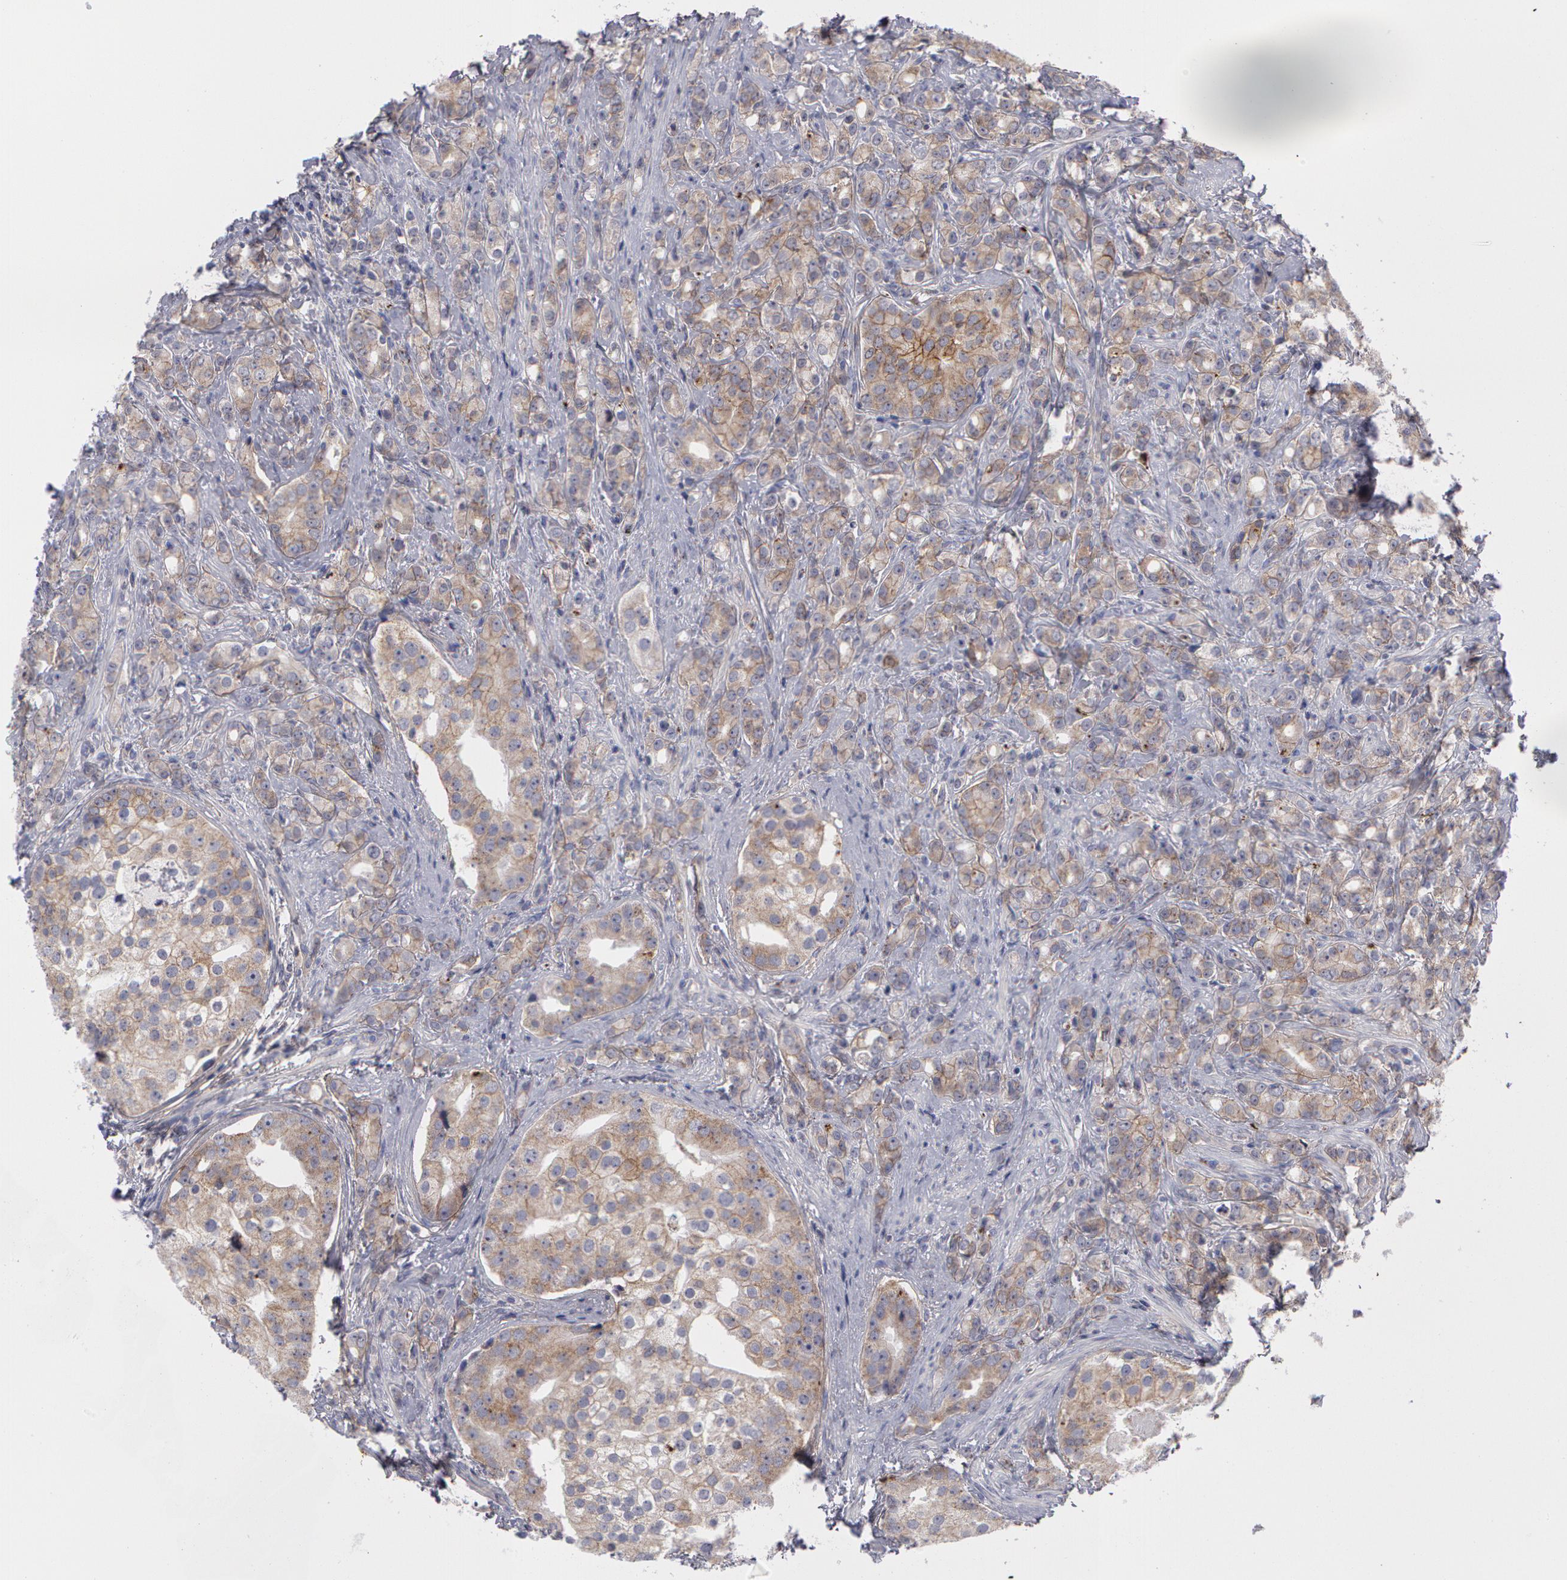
{"staining": {"intensity": "weak", "quantity": ">75%", "location": "cytoplasmic/membranous"}, "tissue": "prostate cancer", "cell_type": "Tumor cells", "image_type": "cancer", "snomed": [{"axis": "morphology", "description": "Adenocarcinoma, Medium grade"}, {"axis": "topography", "description": "Prostate"}], "caption": "This is a micrograph of immunohistochemistry (IHC) staining of prostate cancer, which shows weak expression in the cytoplasmic/membranous of tumor cells.", "gene": "ERBB2", "patient": {"sex": "male", "age": 59}}